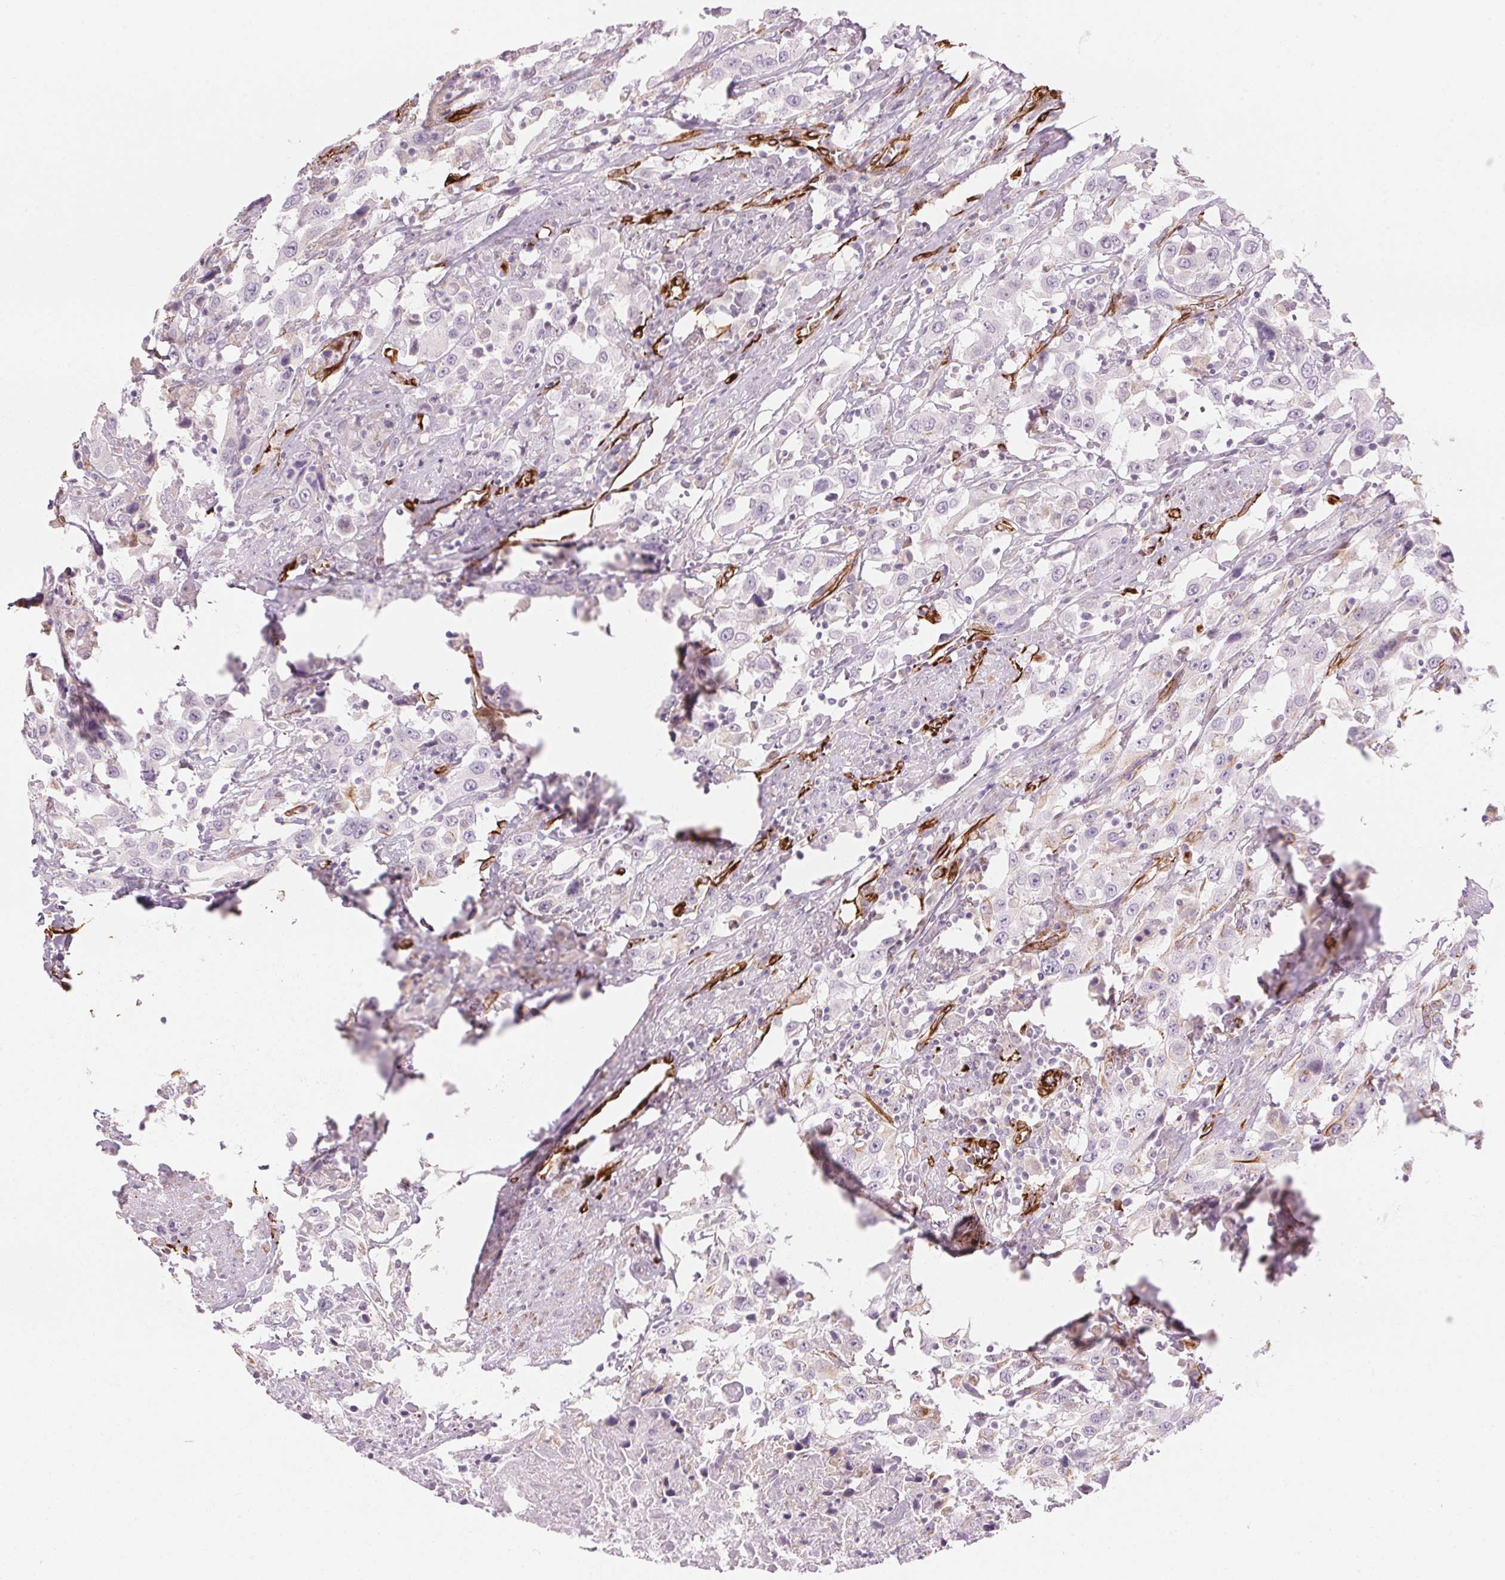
{"staining": {"intensity": "negative", "quantity": "none", "location": "none"}, "tissue": "urothelial cancer", "cell_type": "Tumor cells", "image_type": "cancer", "snomed": [{"axis": "morphology", "description": "Urothelial carcinoma, High grade"}, {"axis": "topography", "description": "Urinary bladder"}], "caption": "An immunohistochemistry micrograph of high-grade urothelial carcinoma is shown. There is no staining in tumor cells of high-grade urothelial carcinoma.", "gene": "CLPS", "patient": {"sex": "male", "age": 61}}